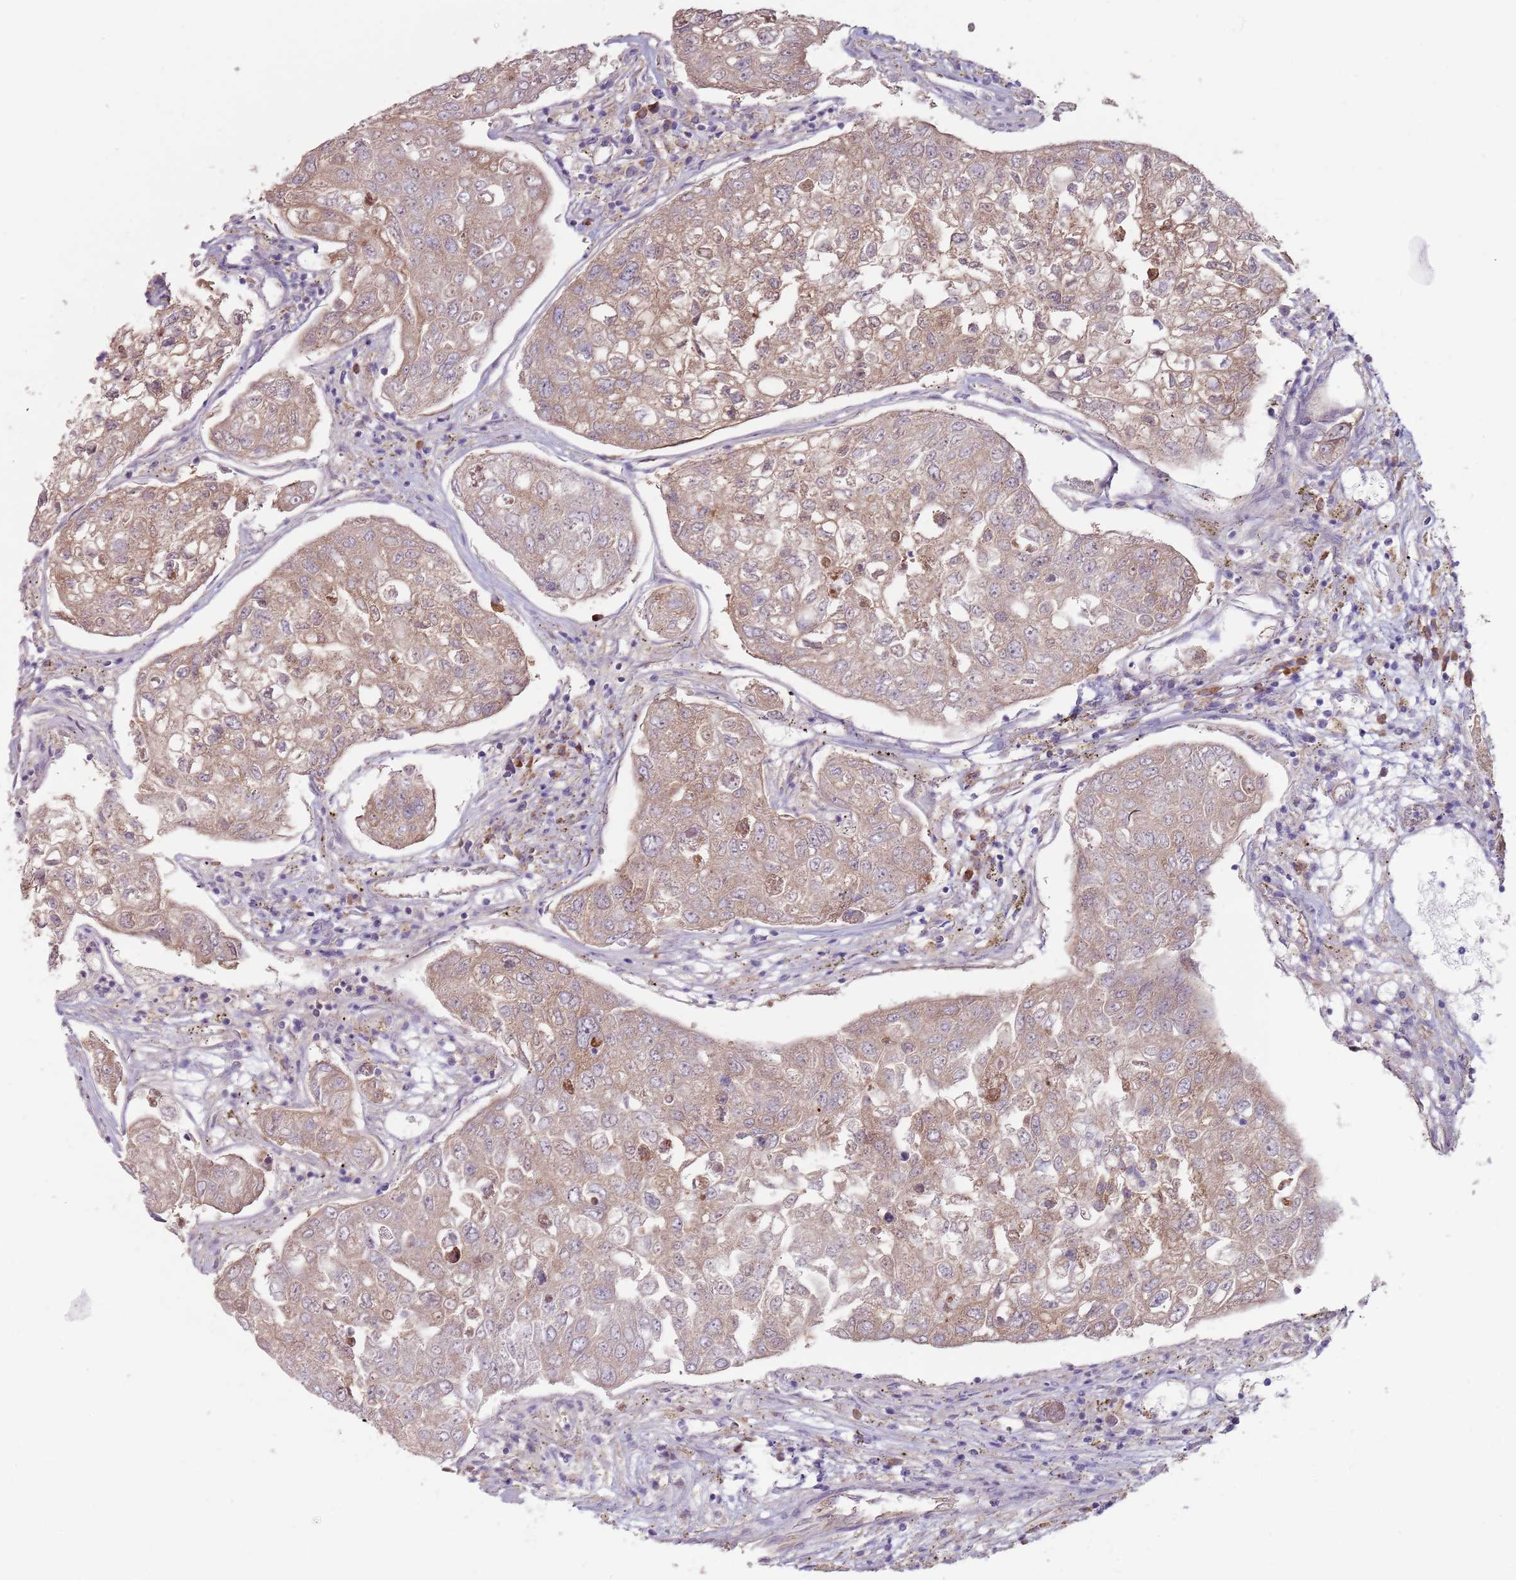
{"staining": {"intensity": "moderate", "quantity": ">75%", "location": "cytoplasmic/membranous"}, "tissue": "urothelial cancer", "cell_type": "Tumor cells", "image_type": "cancer", "snomed": [{"axis": "morphology", "description": "Urothelial carcinoma, High grade"}, {"axis": "topography", "description": "Lymph node"}, {"axis": "topography", "description": "Urinary bladder"}], "caption": "IHC histopathology image of human urothelial cancer stained for a protein (brown), which reveals medium levels of moderate cytoplasmic/membranous staining in approximately >75% of tumor cells.", "gene": "DXO", "patient": {"sex": "male", "age": 51}}